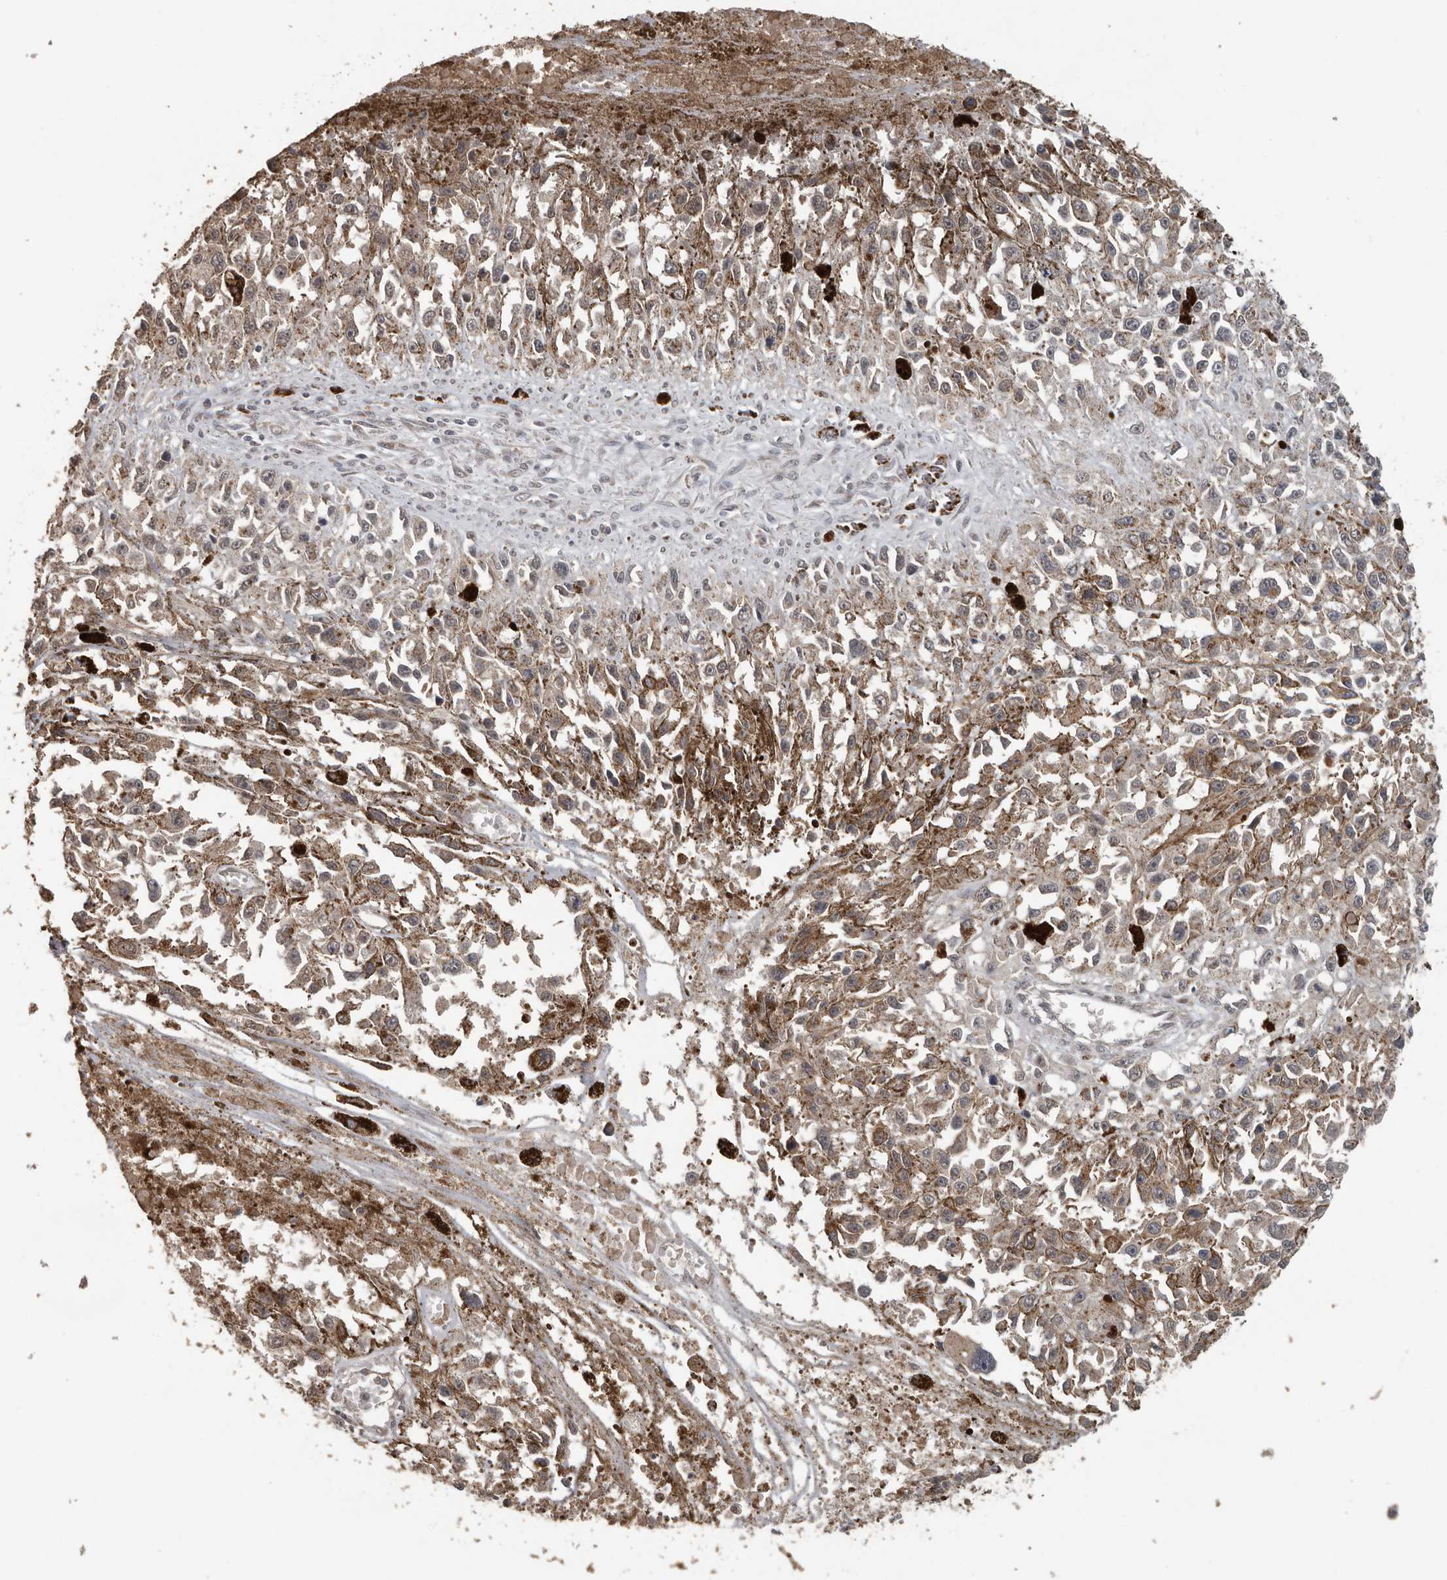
{"staining": {"intensity": "negative", "quantity": "none", "location": "none"}, "tissue": "melanoma", "cell_type": "Tumor cells", "image_type": "cancer", "snomed": [{"axis": "morphology", "description": "Malignant melanoma, Metastatic site"}, {"axis": "topography", "description": "Lymph node"}], "caption": "Immunohistochemistry micrograph of neoplastic tissue: human malignant melanoma (metastatic site) stained with DAB (3,3'-diaminobenzidine) demonstrates no significant protein expression in tumor cells.", "gene": "CEP350", "patient": {"sex": "male", "age": 59}}